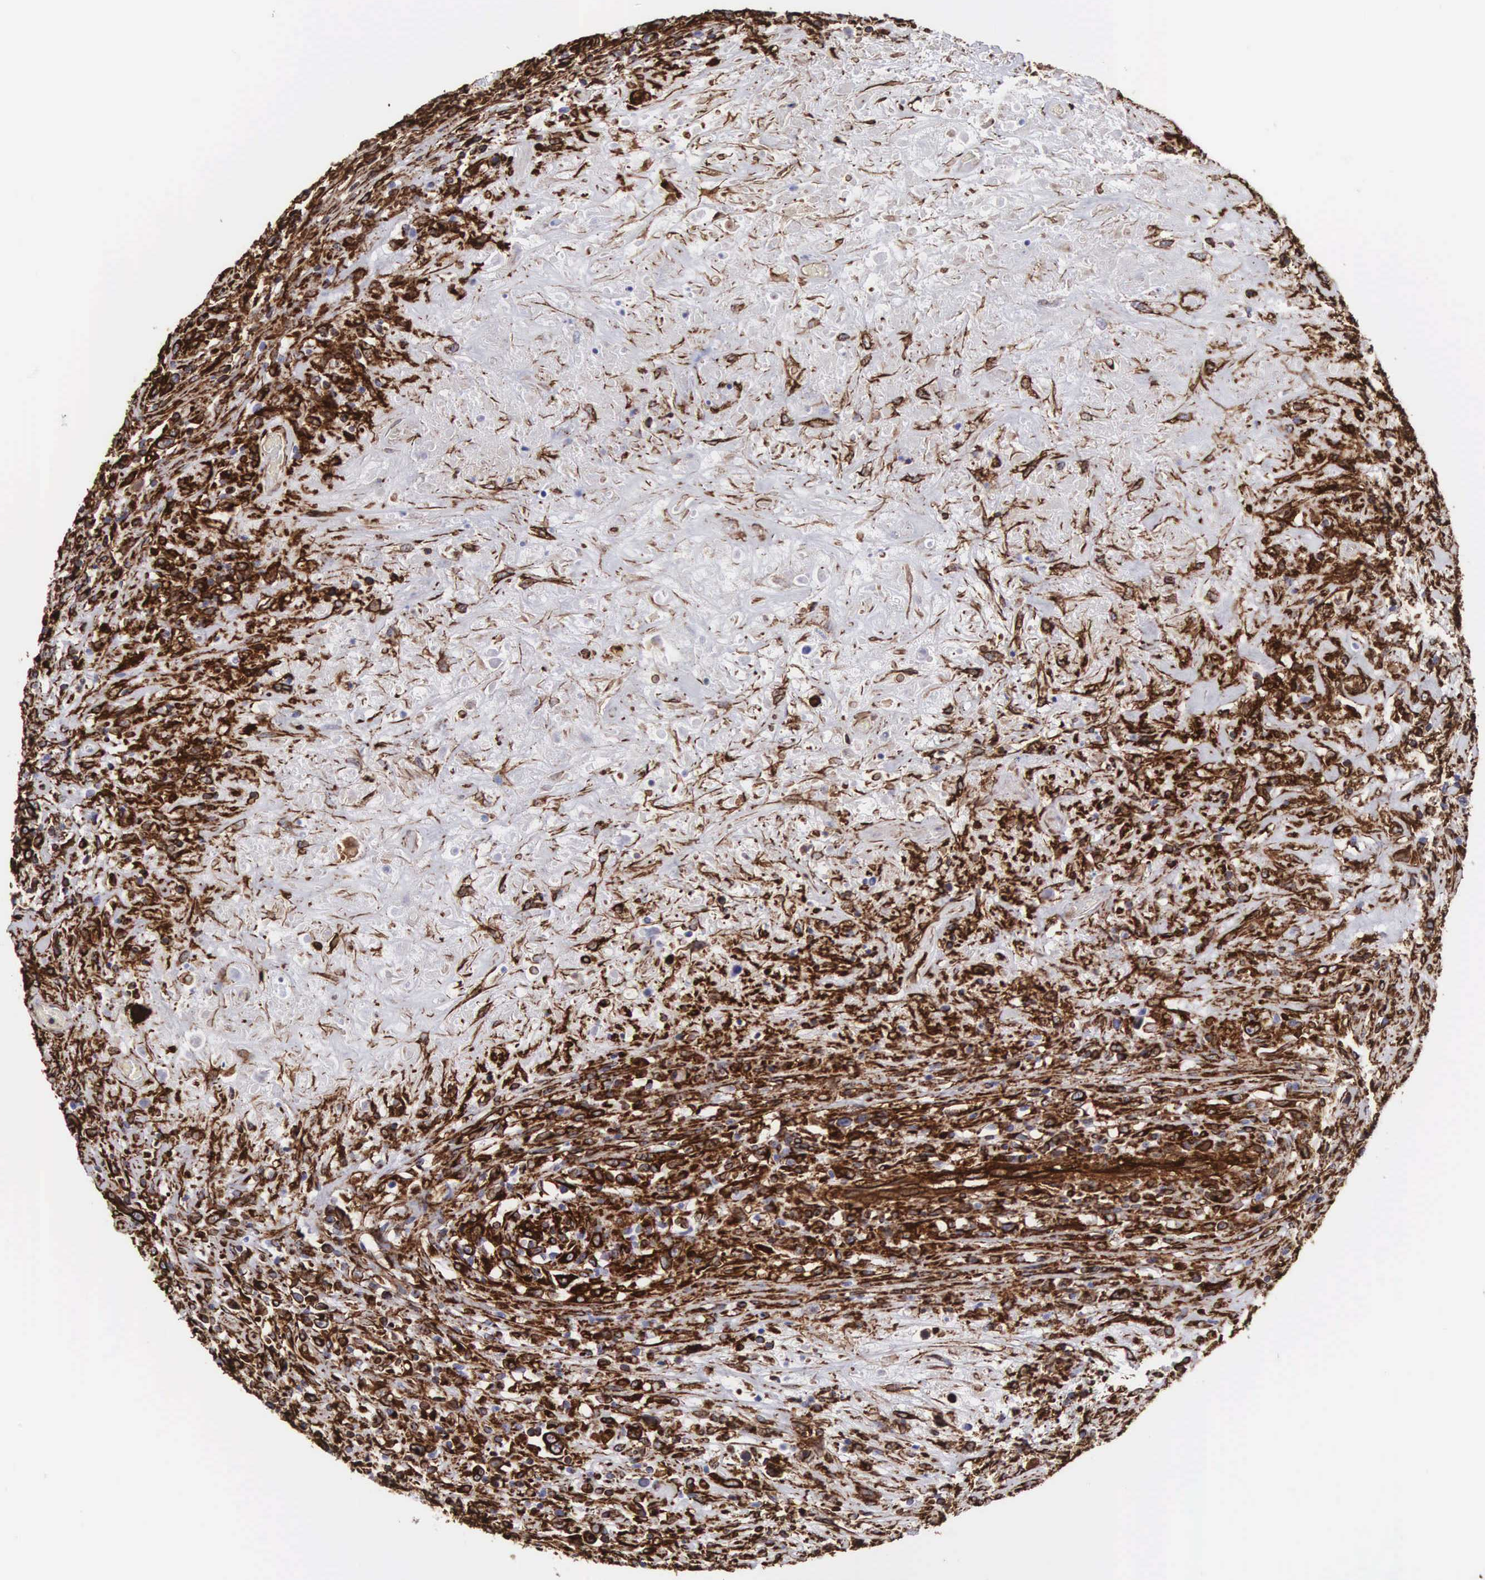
{"staining": {"intensity": "strong", "quantity": "25%-75%", "location": "cytoplasmic/membranous"}, "tissue": "lymphoma", "cell_type": "Tumor cells", "image_type": "cancer", "snomed": [{"axis": "morphology", "description": "Hodgkin's disease, NOS"}, {"axis": "topography", "description": "Lymph node"}], "caption": "The histopathology image reveals immunohistochemical staining of Hodgkin's disease. There is strong cytoplasmic/membranous positivity is present in approximately 25%-75% of tumor cells.", "gene": "VIM", "patient": {"sex": "male", "age": 46}}